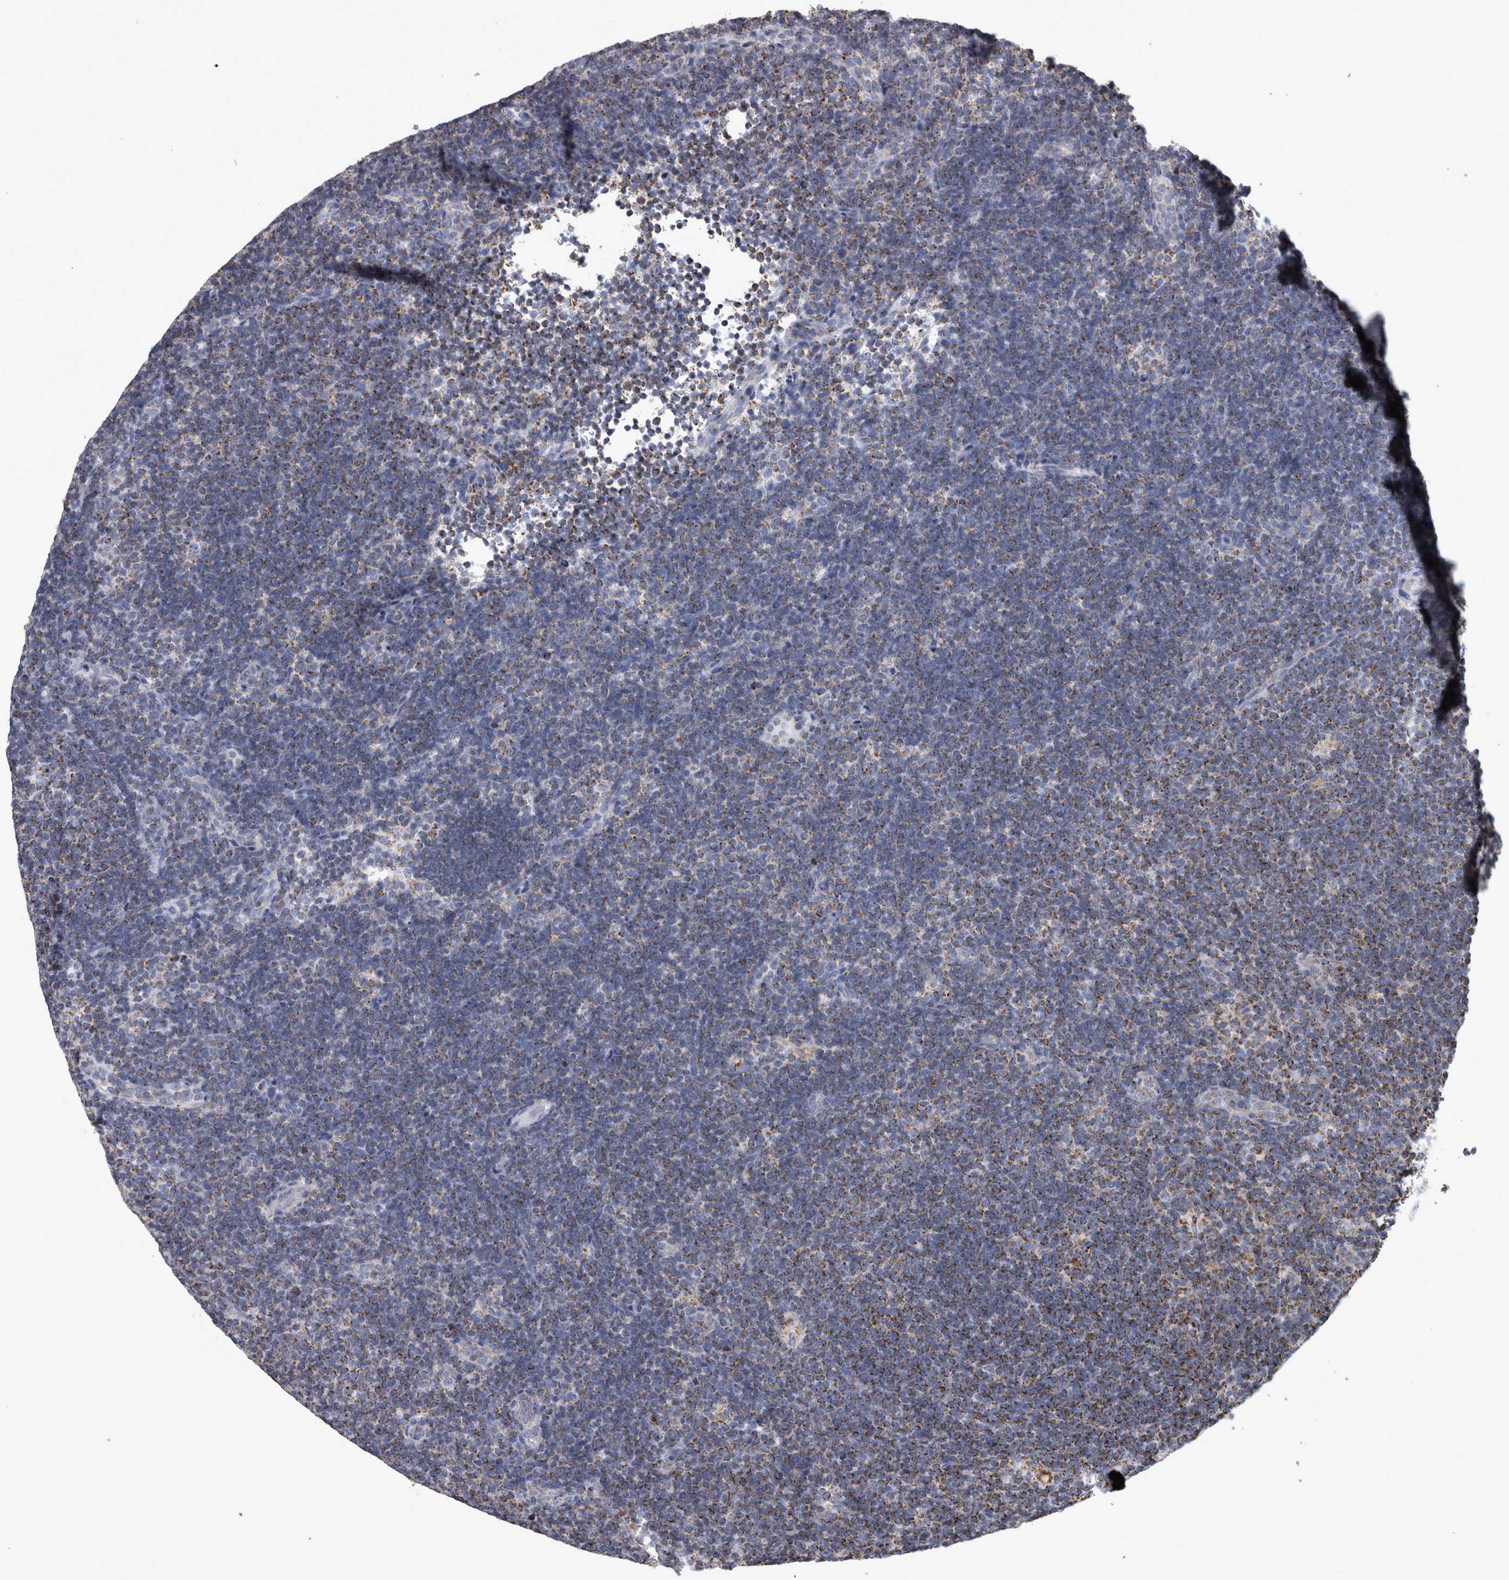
{"staining": {"intensity": "strong", "quantity": ">75%", "location": "cytoplasmic/membranous"}, "tissue": "lymphoma", "cell_type": "Tumor cells", "image_type": "cancer", "snomed": [{"axis": "morphology", "description": "Hodgkin's disease, NOS"}, {"axis": "topography", "description": "Lymph node"}], "caption": "Lymphoma stained for a protein (brown) demonstrates strong cytoplasmic/membranous positive expression in approximately >75% of tumor cells.", "gene": "MDH2", "patient": {"sex": "female", "age": 57}}